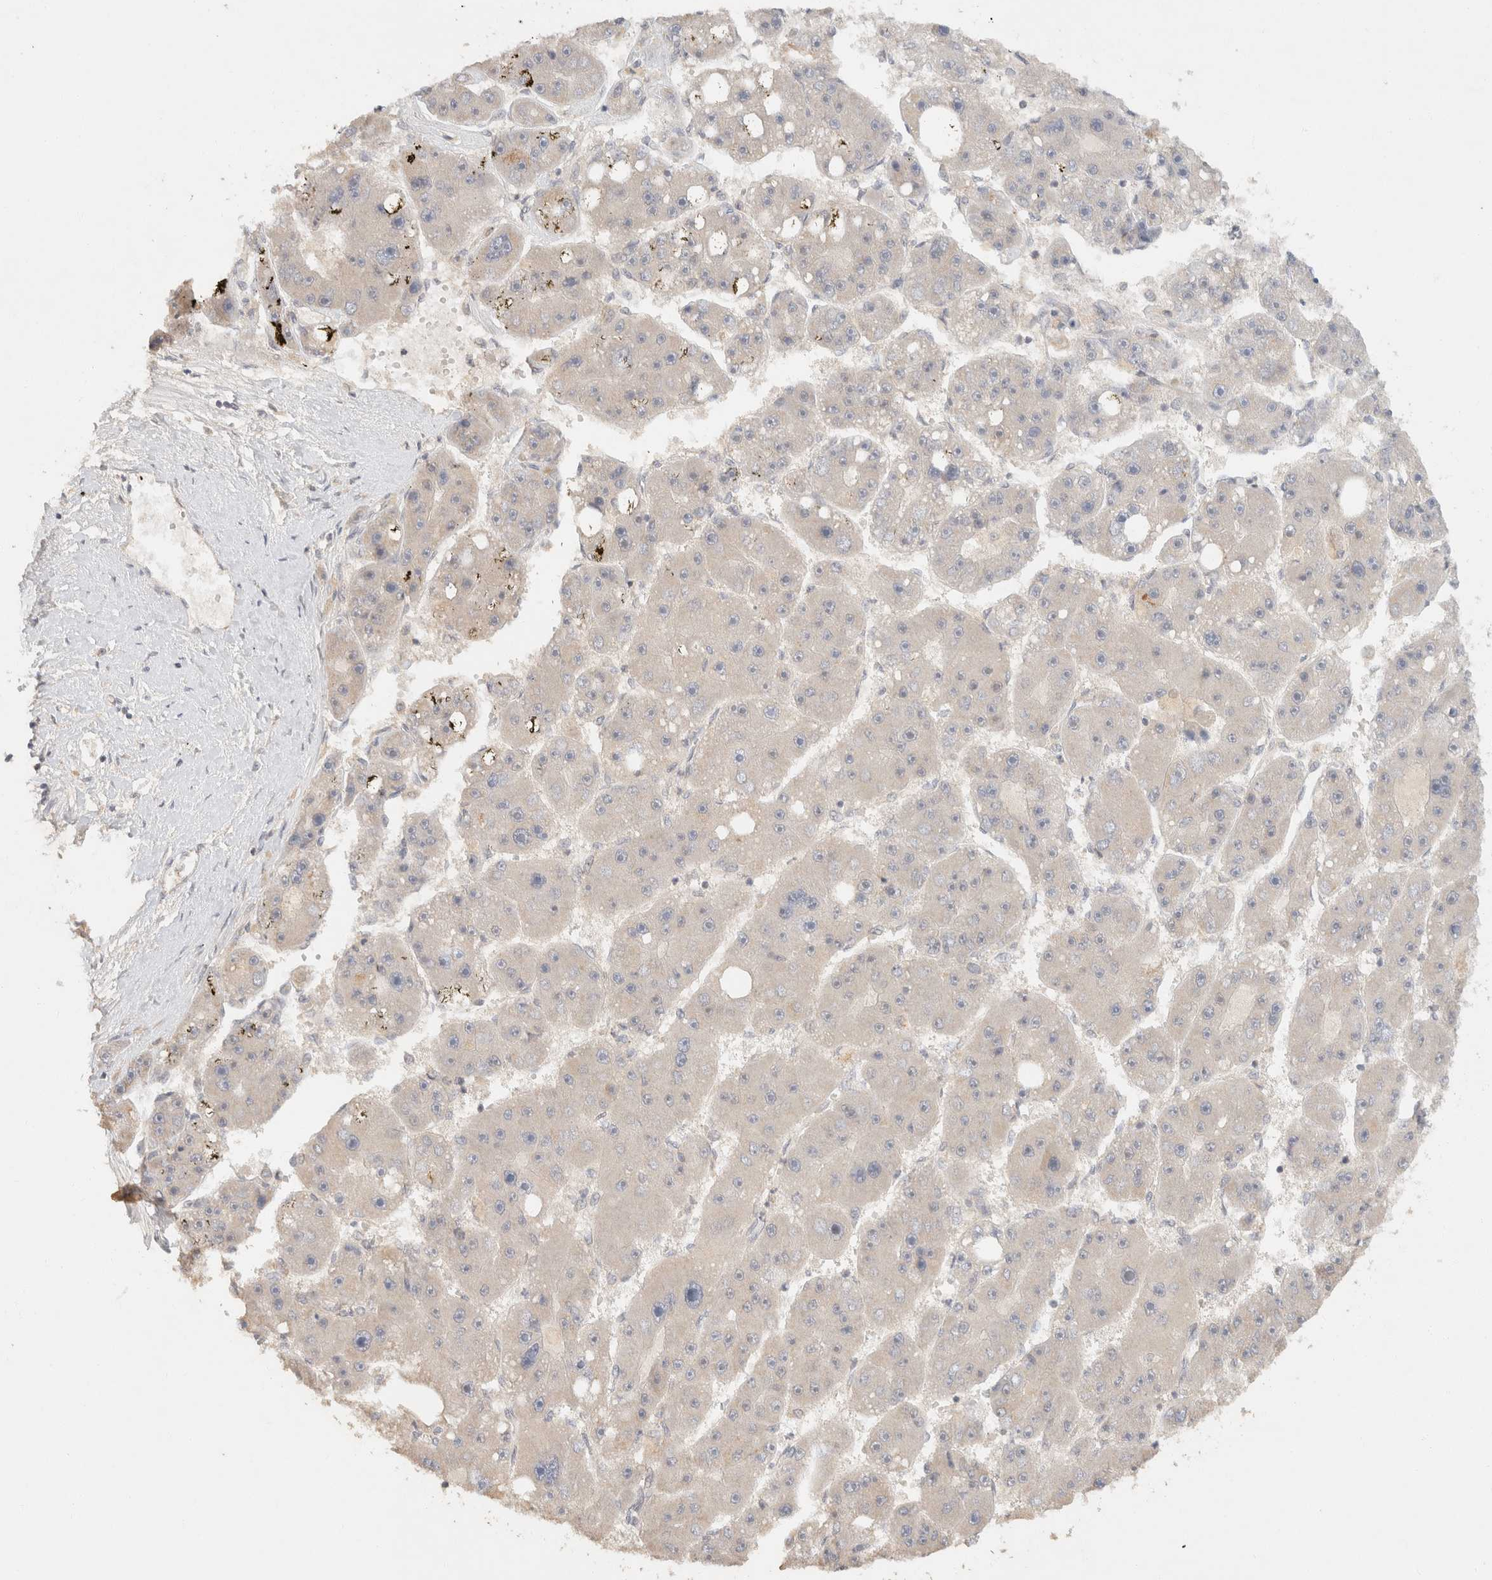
{"staining": {"intensity": "negative", "quantity": "none", "location": "none"}, "tissue": "liver cancer", "cell_type": "Tumor cells", "image_type": "cancer", "snomed": [{"axis": "morphology", "description": "Carcinoma, Hepatocellular, NOS"}, {"axis": "topography", "description": "Liver"}], "caption": "DAB (3,3'-diaminobenzidine) immunohistochemical staining of liver cancer (hepatocellular carcinoma) exhibits no significant staining in tumor cells.", "gene": "TACC1", "patient": {"sex": "female", "age": 61}}